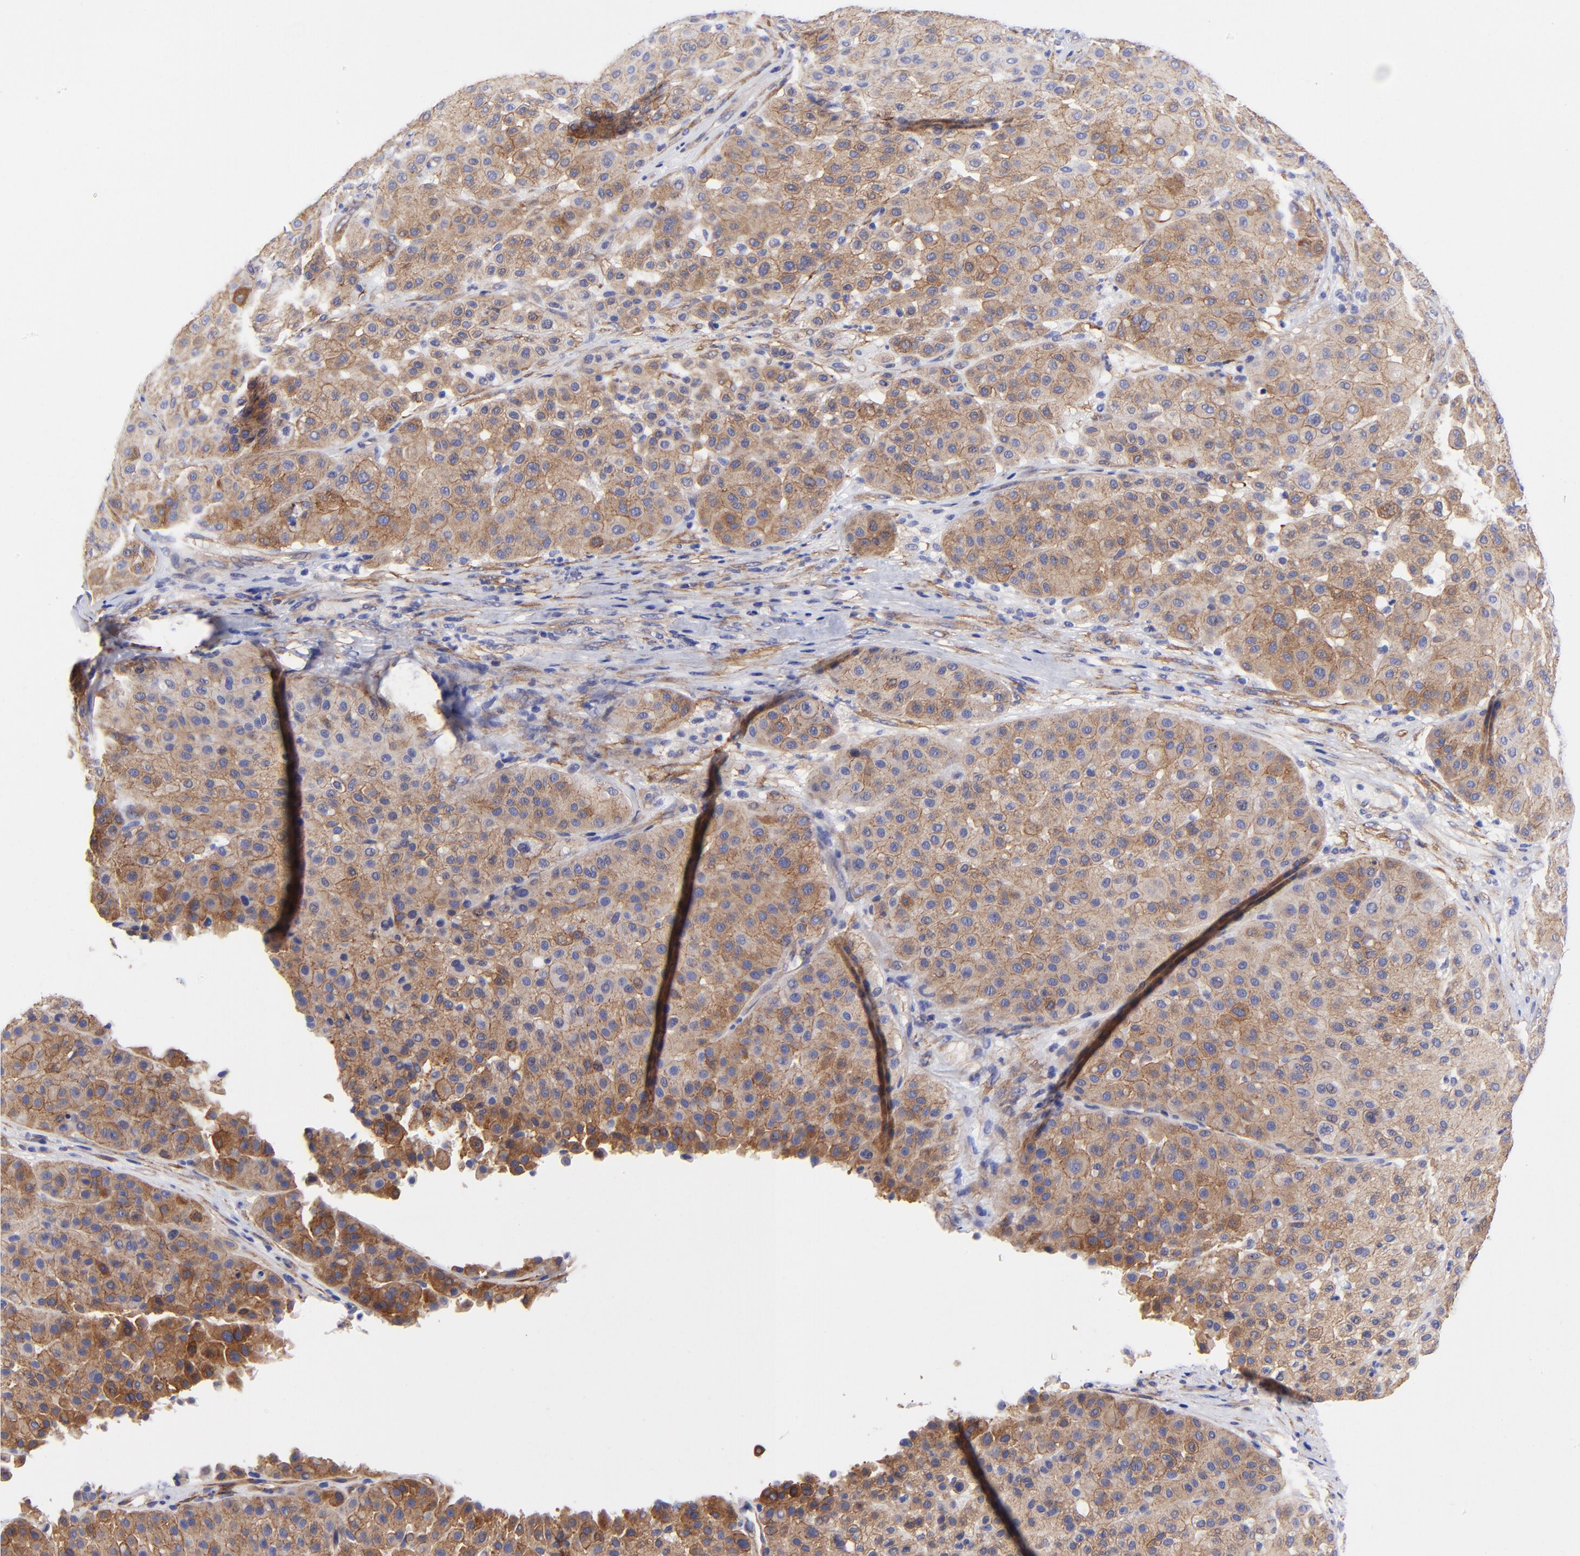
{"staining": {"intensity": "moderate", "quantity": ">75%", "location": "cytoplasmic/membranous"}, "tissue": "melanoma", "cell_type": "Tumor cells", "image_type": "cancer", "snomed": [{"axis": "morphology", "description": "Normal tissue, NOS"}, {"axis": "morphology", "description": "Malignant melanoma, Metastatic site"}, {"axis": "topography", "description": "Skin"}], "caption": "Malignant melanoma (metastatic site) stained with a protein marker reveals moderate staining in tumor cells.", "gene": "PPFIBP1", "patient": {"sex": "male", "age": 41}}